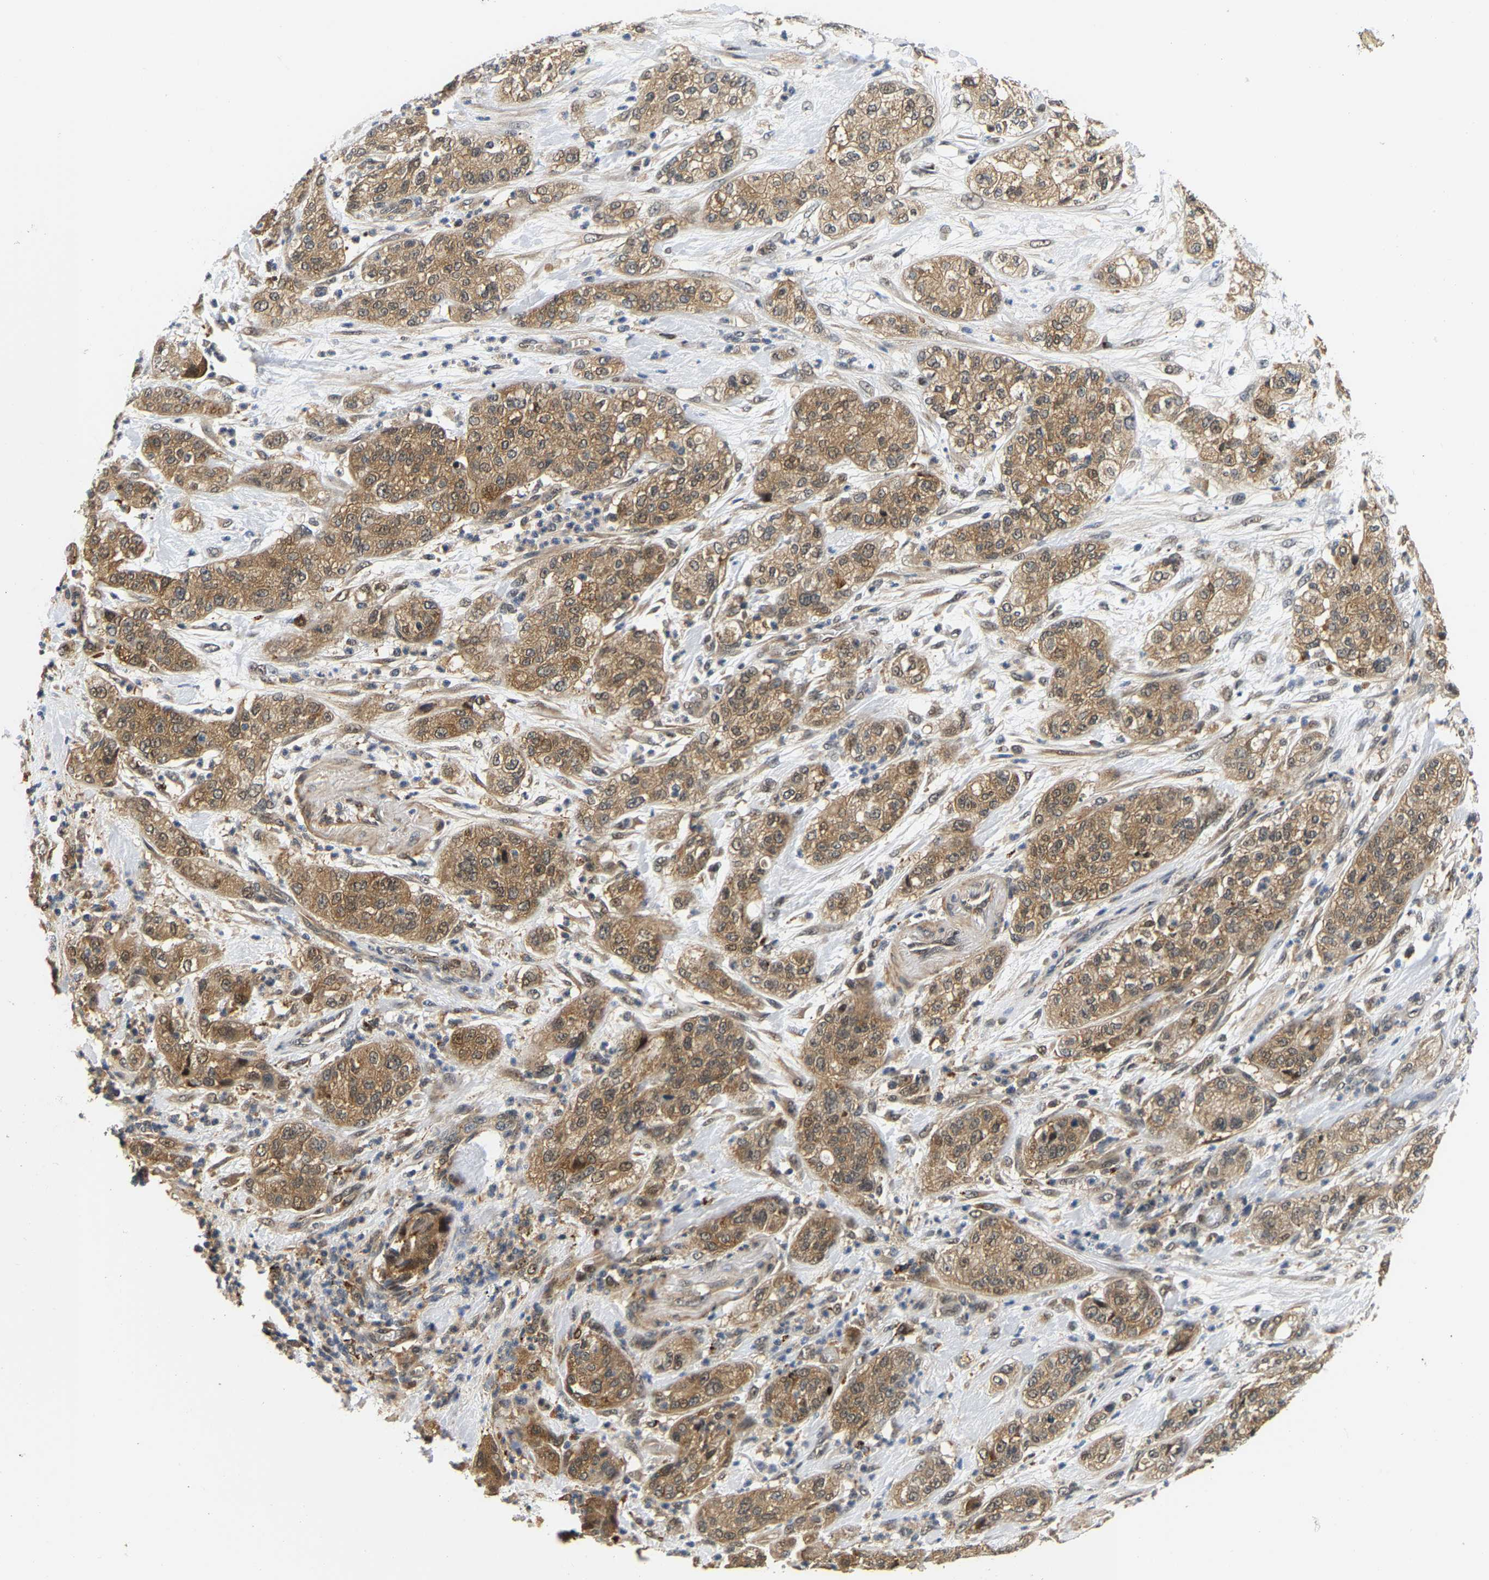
{"staining": {"intensity": "moderate", "quantity": ">75%", "location": "cytoplasmic/membranous"}, "tissue": "pancreatic cancer", "cell_type": "Tumor cells", "image_type": "cancer", "snomed": [{"axis": "morphology", "description": "Adenocarcinoma, NOS"}, {"axis": "topography", "description": "Pancreas"}], "caption": "Immunohistochemical staining of human pancreatic cancer shows moderate cytoplasmic/membranous protein positivity in approximately >75% of tumor cells.", "gene": "LARP6", "patient": {"sex": "female", "age": 78}}